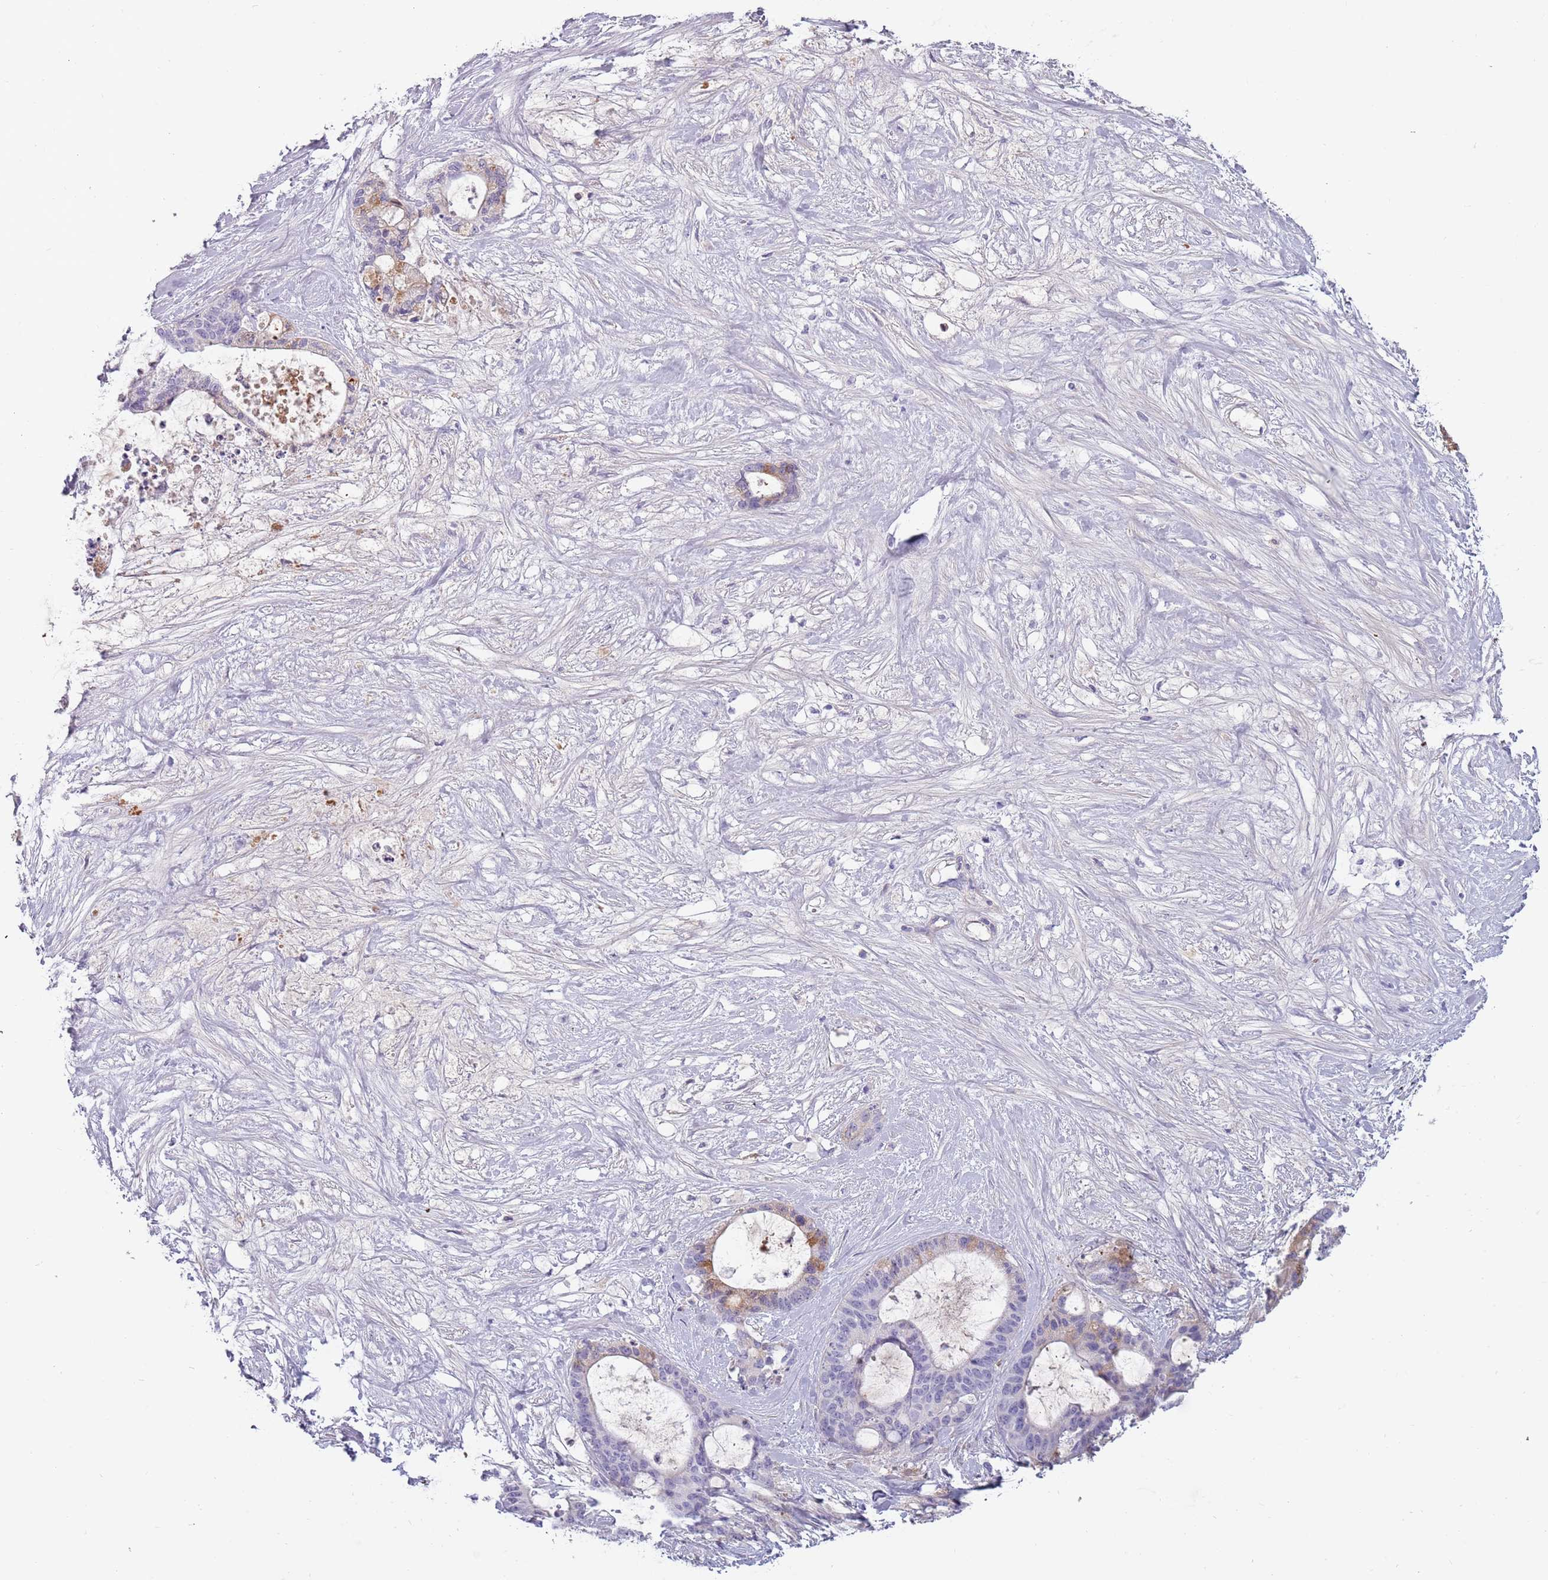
{"staining": {"intensity": "moderate", "quantity": "<25%", "location": "cytoplasmic/membranous"}, "tissue": "liver cancer", "cell_type": "Tumor cells", "image_type": "cancer", "snomed": [{"axis": "morphology", "description": "Normal tissue, NOS"}, {"axis": "morphology", "description": "Cholangiocarcinoma"}, {"axis": "topography", "description": "Liver"}, {"axis": "topography", "description": "Peripheral nerve tissue"}], "caption": "Immunohistochemistry (IHC) photomicrograph of neoplastic tissue: liver cholangiocarcinoma stained using IHC shows low levels of moderate protein expression localized specifically in the cytoplasmic/membranous of tumor cells, appearing as a cytoplasmic/membranous brown color.", "gene": "TNFRSF6B", "patient": {"sex": "female", "age": 73}}